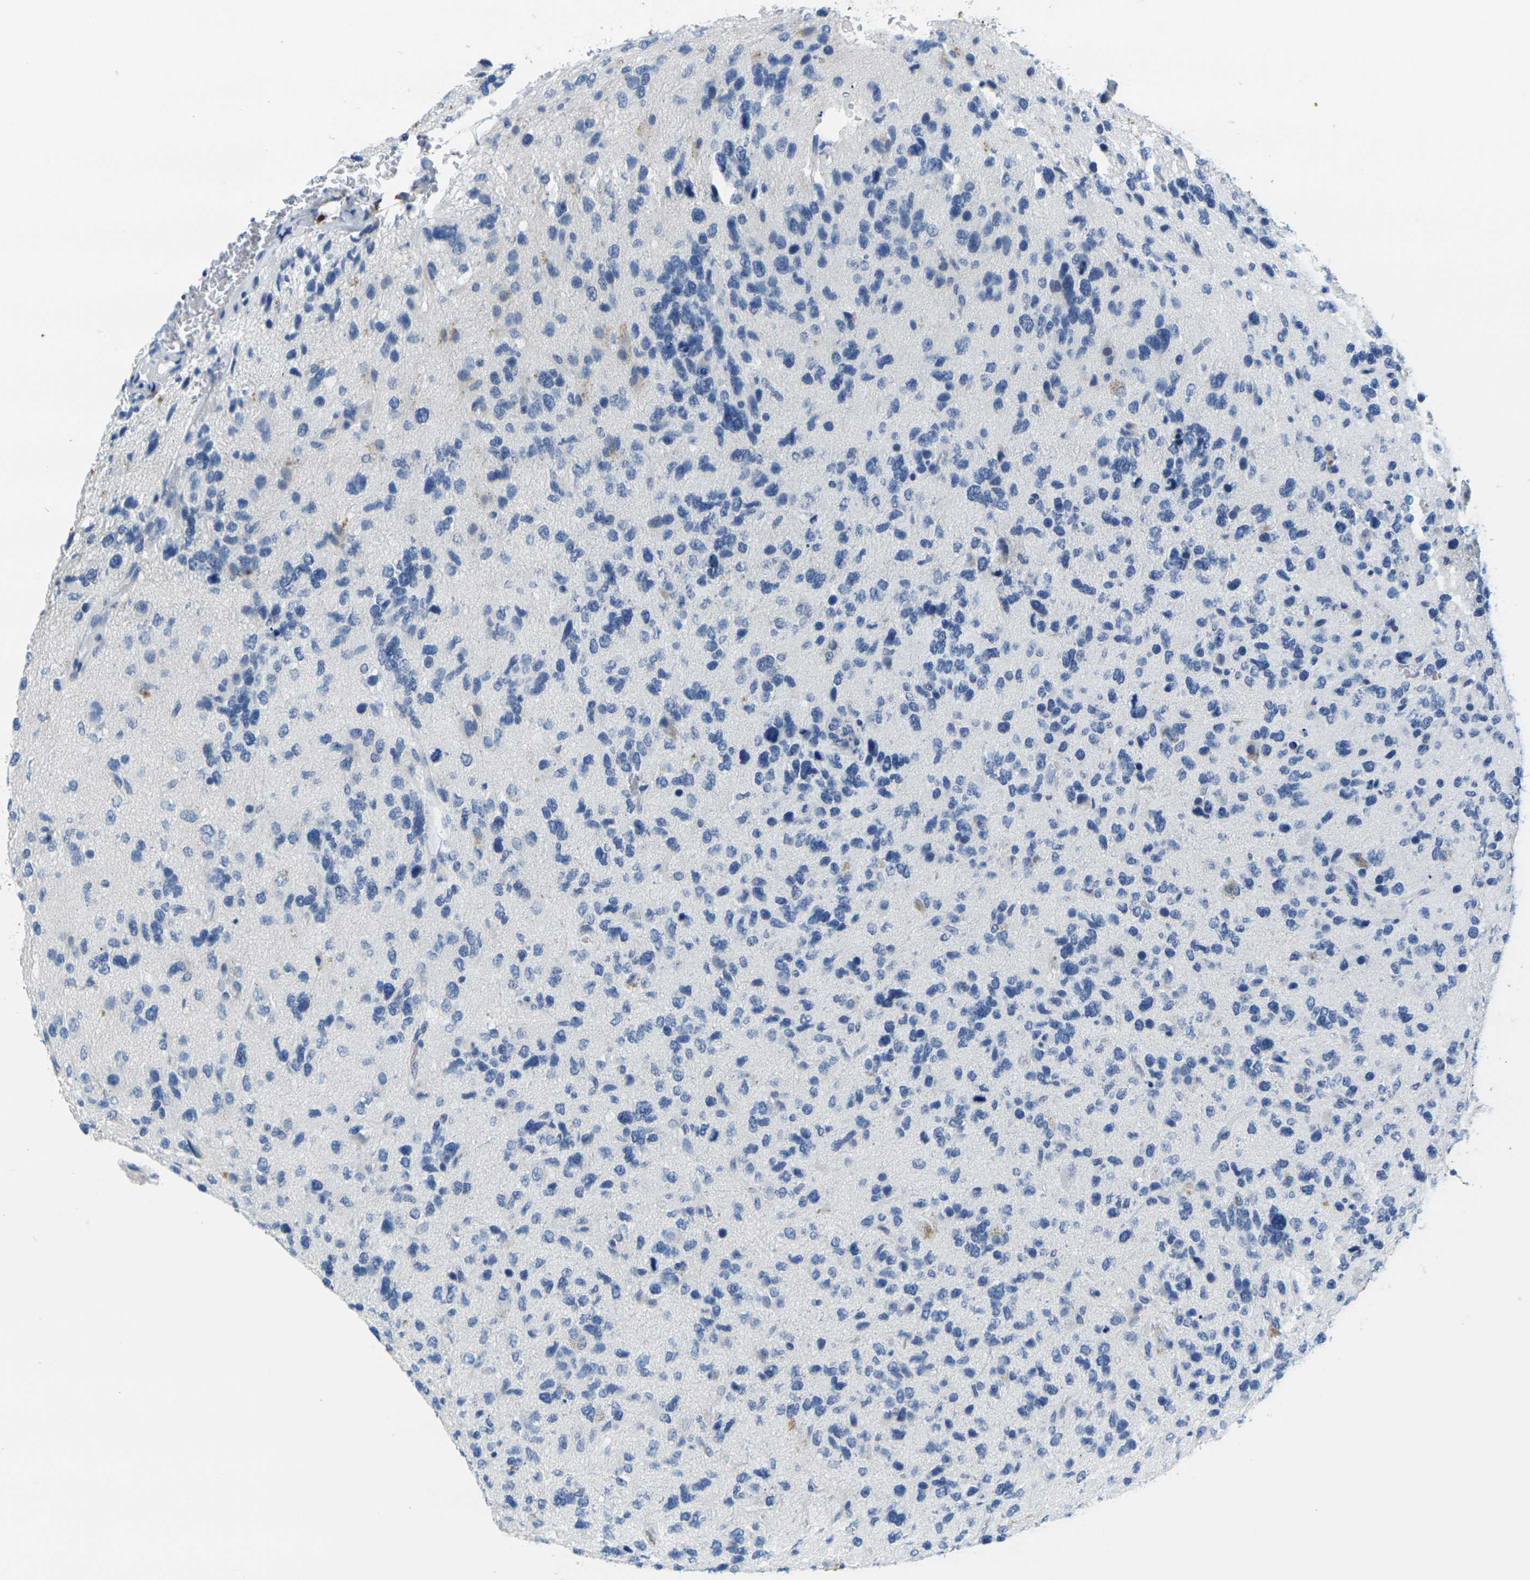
{"staining": {"intensity": "negative", "quantity": "none", "location": "none"}, "tissue": "glioma", "cell_type": "Tumor cells", "image_type": "cancer", "snomed": [{"axis": "morphology", "description": "Glioma, malignant, High grade"}, {"axis": "topography", "description": "Brain"}], "caption": "The histopathology image displays no significant staining in tumor cells of glioma.", "gene": "GPR15", "patient": {"sex": "female", "age": 58}}